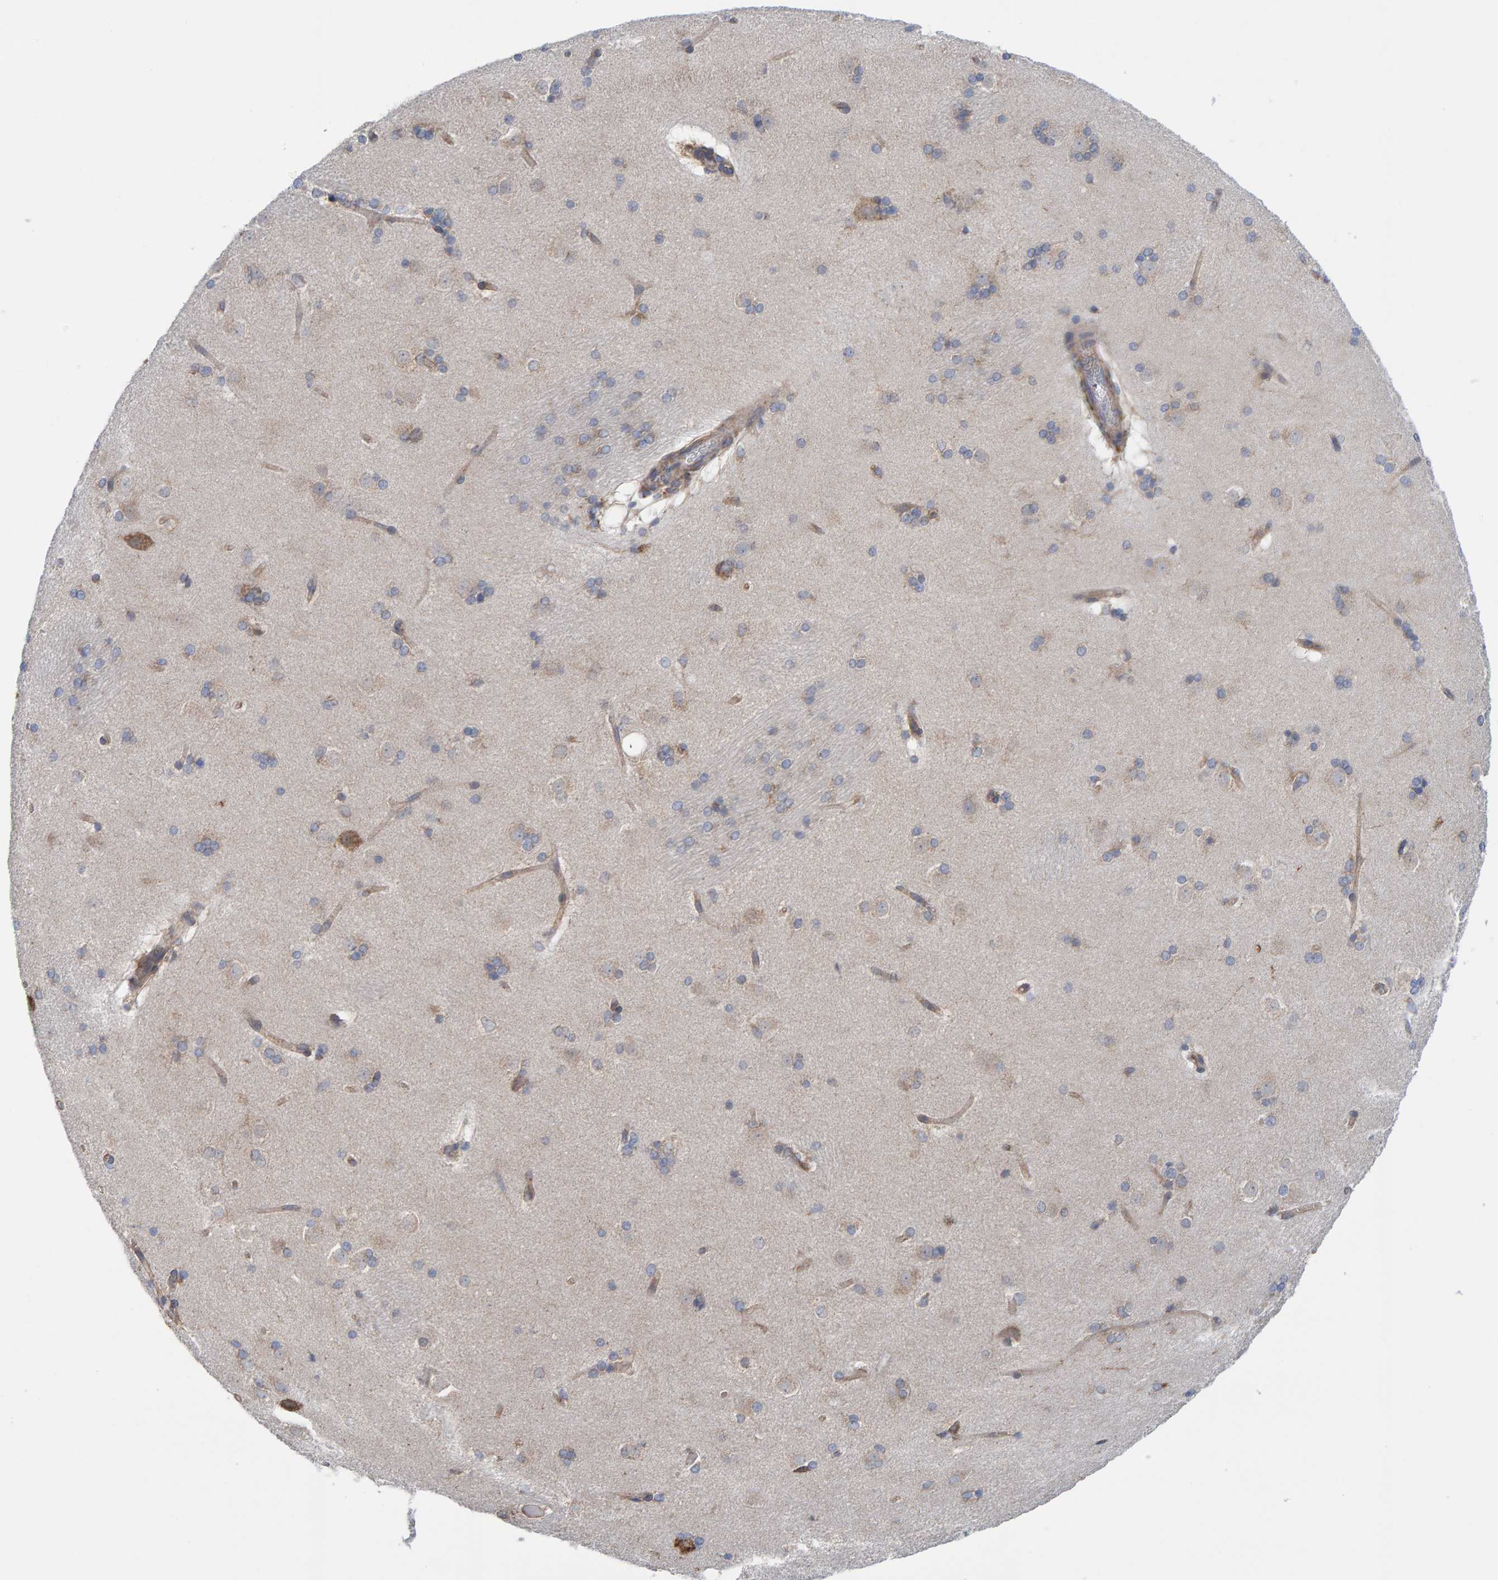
{"staining": {"intensity": "weak", "quantity": "25%-75%", "location": "cytoplasmic/membranous"}, "tissue": "caudate", "cell_type": "Glial cells", "image_type": "normal", "snomed": [{"axis": "morphology", "description": "Normal tissue, NOS"}, {"axis": "topography", "description": "Lateral ventricle wall"}], "caption": "IHC photomicrograph of normal human caudate stained for a protein (brown), which displays low levels of weak cytoplasmic/membranous positivity in about 25%-75% of glial cells.", "gene": "CDK5RAP3", "patient": {"sex": "female", "age": 19}}